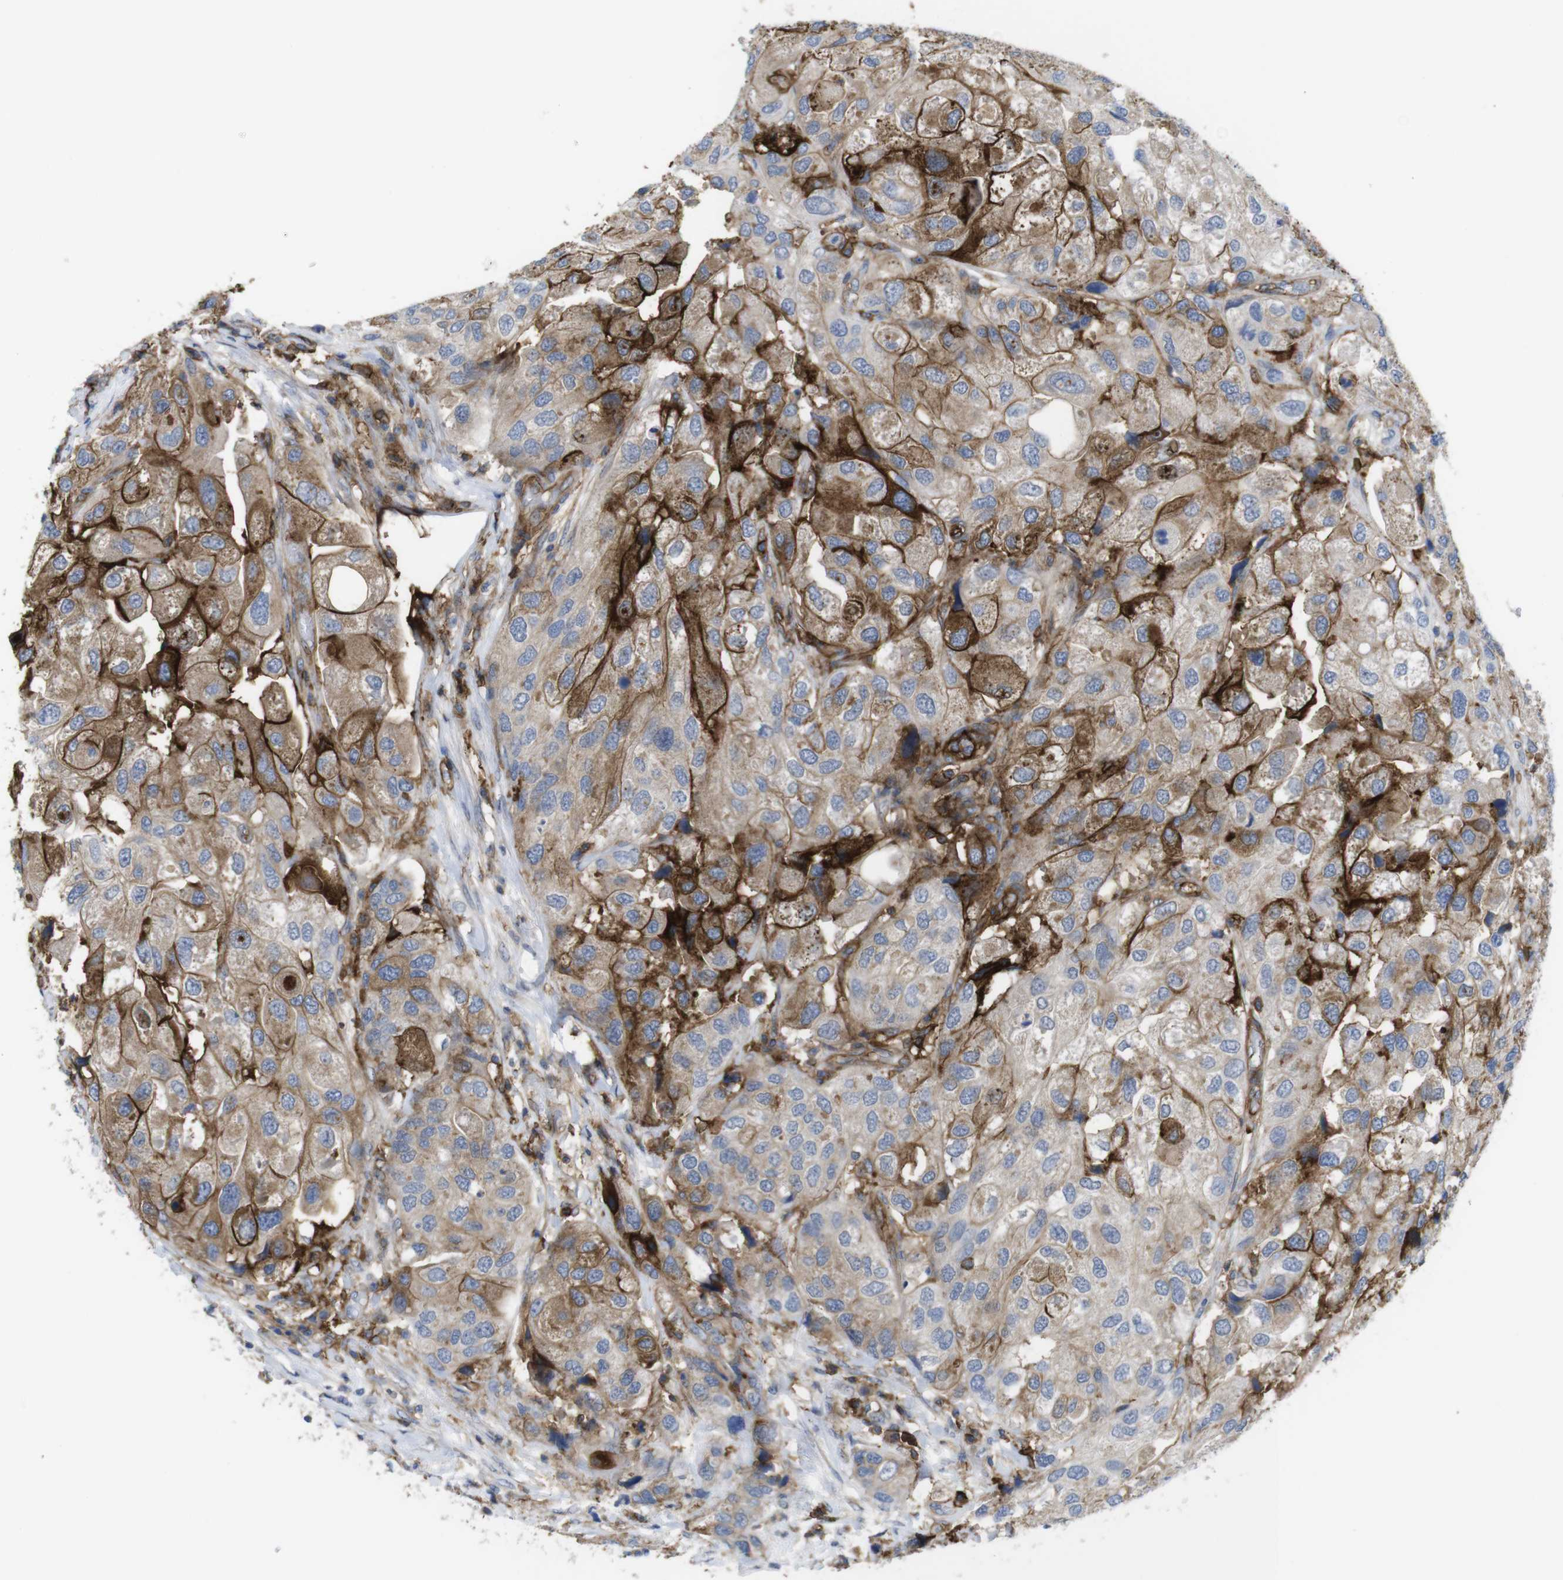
{"staining": {"intensity": "strong", "quantity": "25%-75%", "location": "cytoplasmic/membranous"}, "tissue": "urothelial cancer", "cell_type": "Tumor cells", "image_type": "cancer", "snomed": [{"axis": "morphology", "description": "Urothelial carcinoma, High grade"}, {"axis": "topography", "description": "Urinary bladder"}], "caption": "The immunohistochemical stain labels strong cytoplasmic/membranous positivity in tumor cells of urothelial cancer tissue.", "gene": "CCR6", "patient": {"sex": "female", "age": 64}}